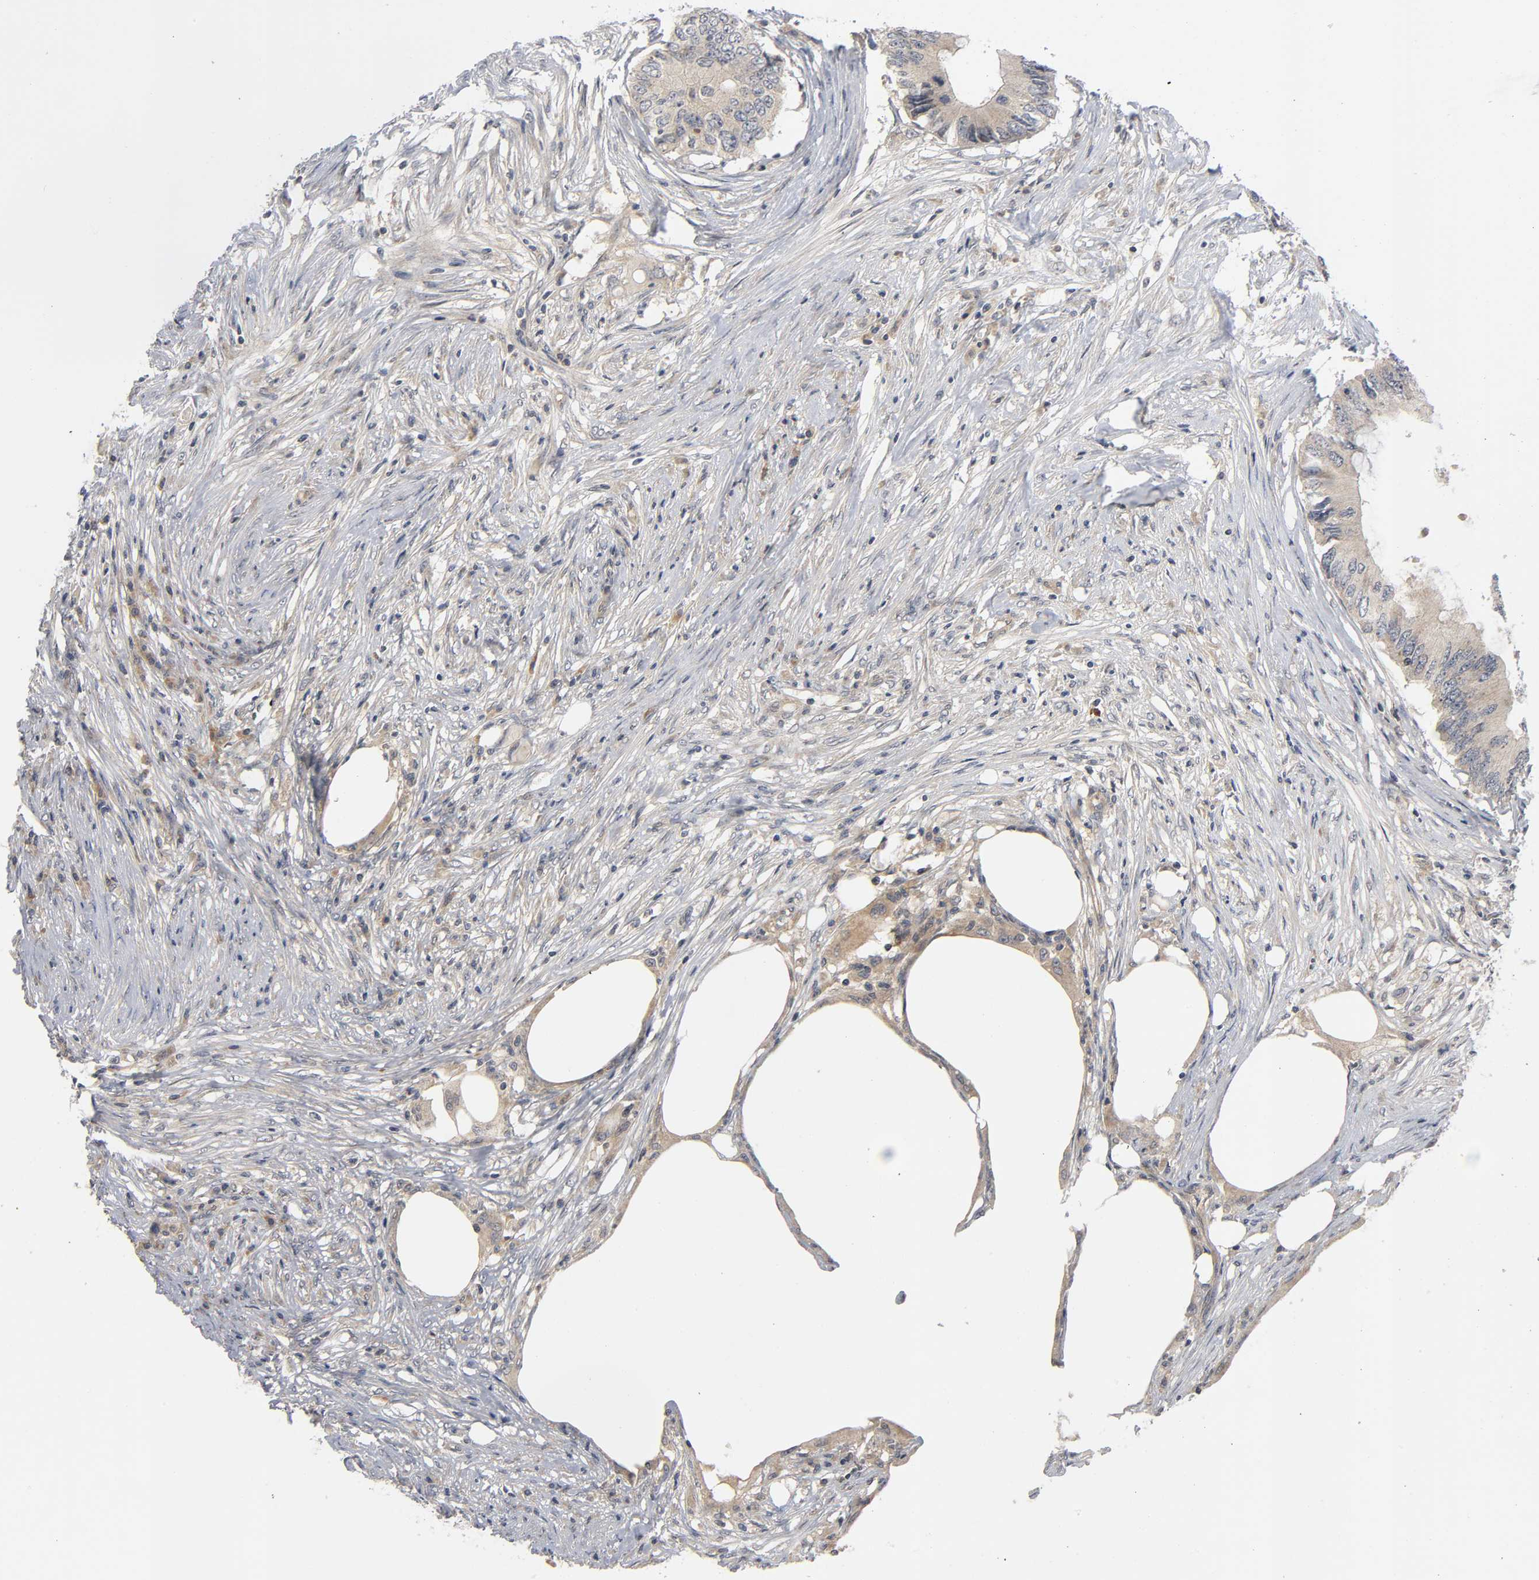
{"staining": {"intensity": "moderate", "quantity": ">75%", "location": "cytoplasmic/membranous"}, "tissue": "colorectal cancer", "cell_type": "Tumor cells", "image_type": "cancer", "snomed": [{"axis": "morphology", "description": "Adenocarcinoma, NOS"}, {"axis": "topography", "description": "Colon"}], "caption": "Immunohistochemistry staining of colorectal cancer (adenocarcinoma), which demonstrates medium levels of moderate cytoplasmic/membranous staining in about >75% of tumor cells indicating moderate cytoplasmic/membranous protein staining. The staining was performed using DAB (brown) for protein detection and nuclei were counterstained in hematoxylin (blue).", "gene": "MAPK8", "patient": {"sex": "male", "age": 71}}